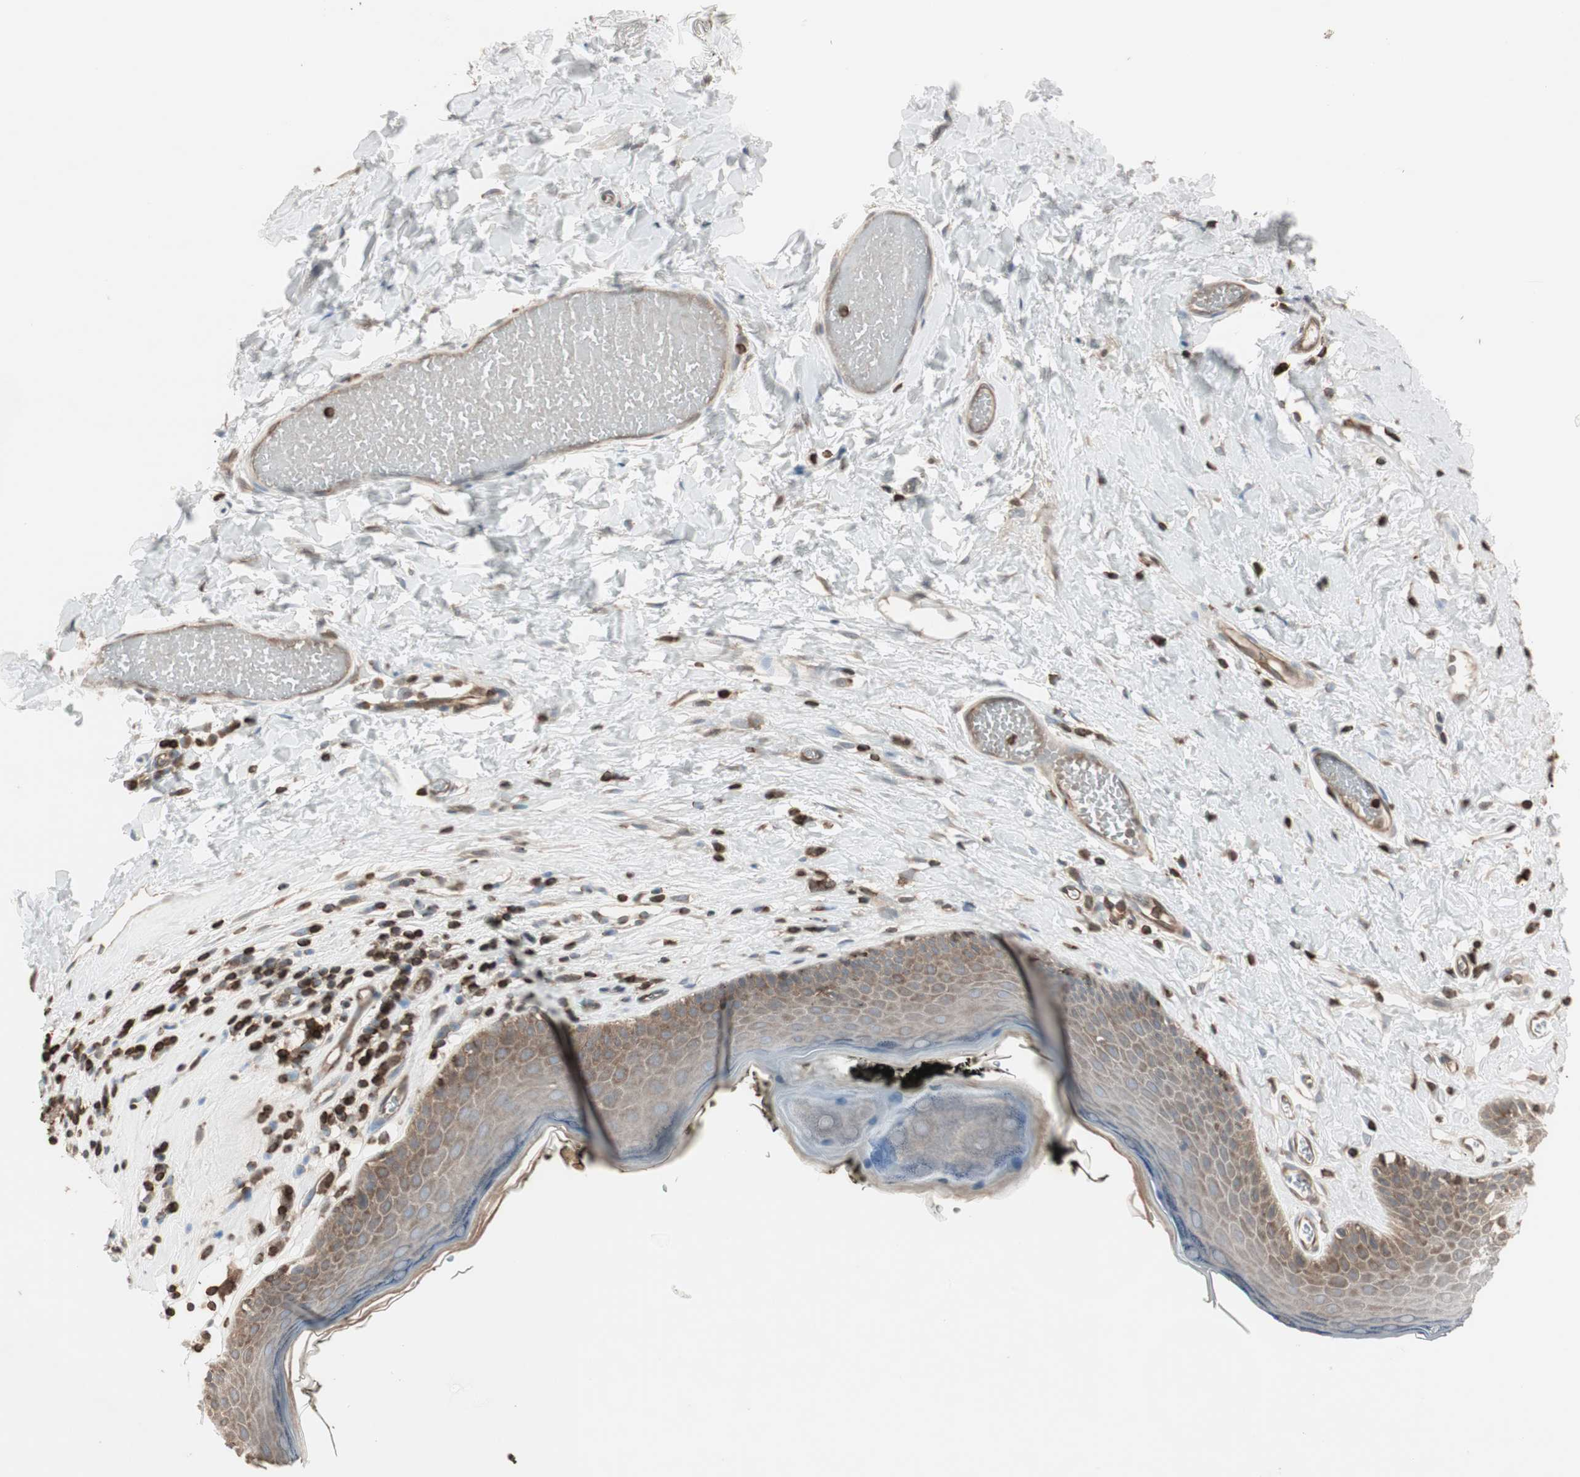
{"staining": {"intensity": "moderate", "quantity": "<25%", "location": "cytoplasmic/membranous"}, "tissue": "skin", "cell_type": "Epidermal cells", "image_type": "normal", "snomed": [{"axis": "morphology", "description": "Normal tissue, NOS"}, {"axis": "morphology", "description": "Inflammation, NOS"}, {"axis": "topography", "description": "Vulva"}], "caption": "Skin stained with IHC exhibits moderate cytoplasmic/membranous positivity in approximately <25% of epidermal cells.", "gene": "ARHGEF1", "patient": {"sex": "female", "age": 84}}